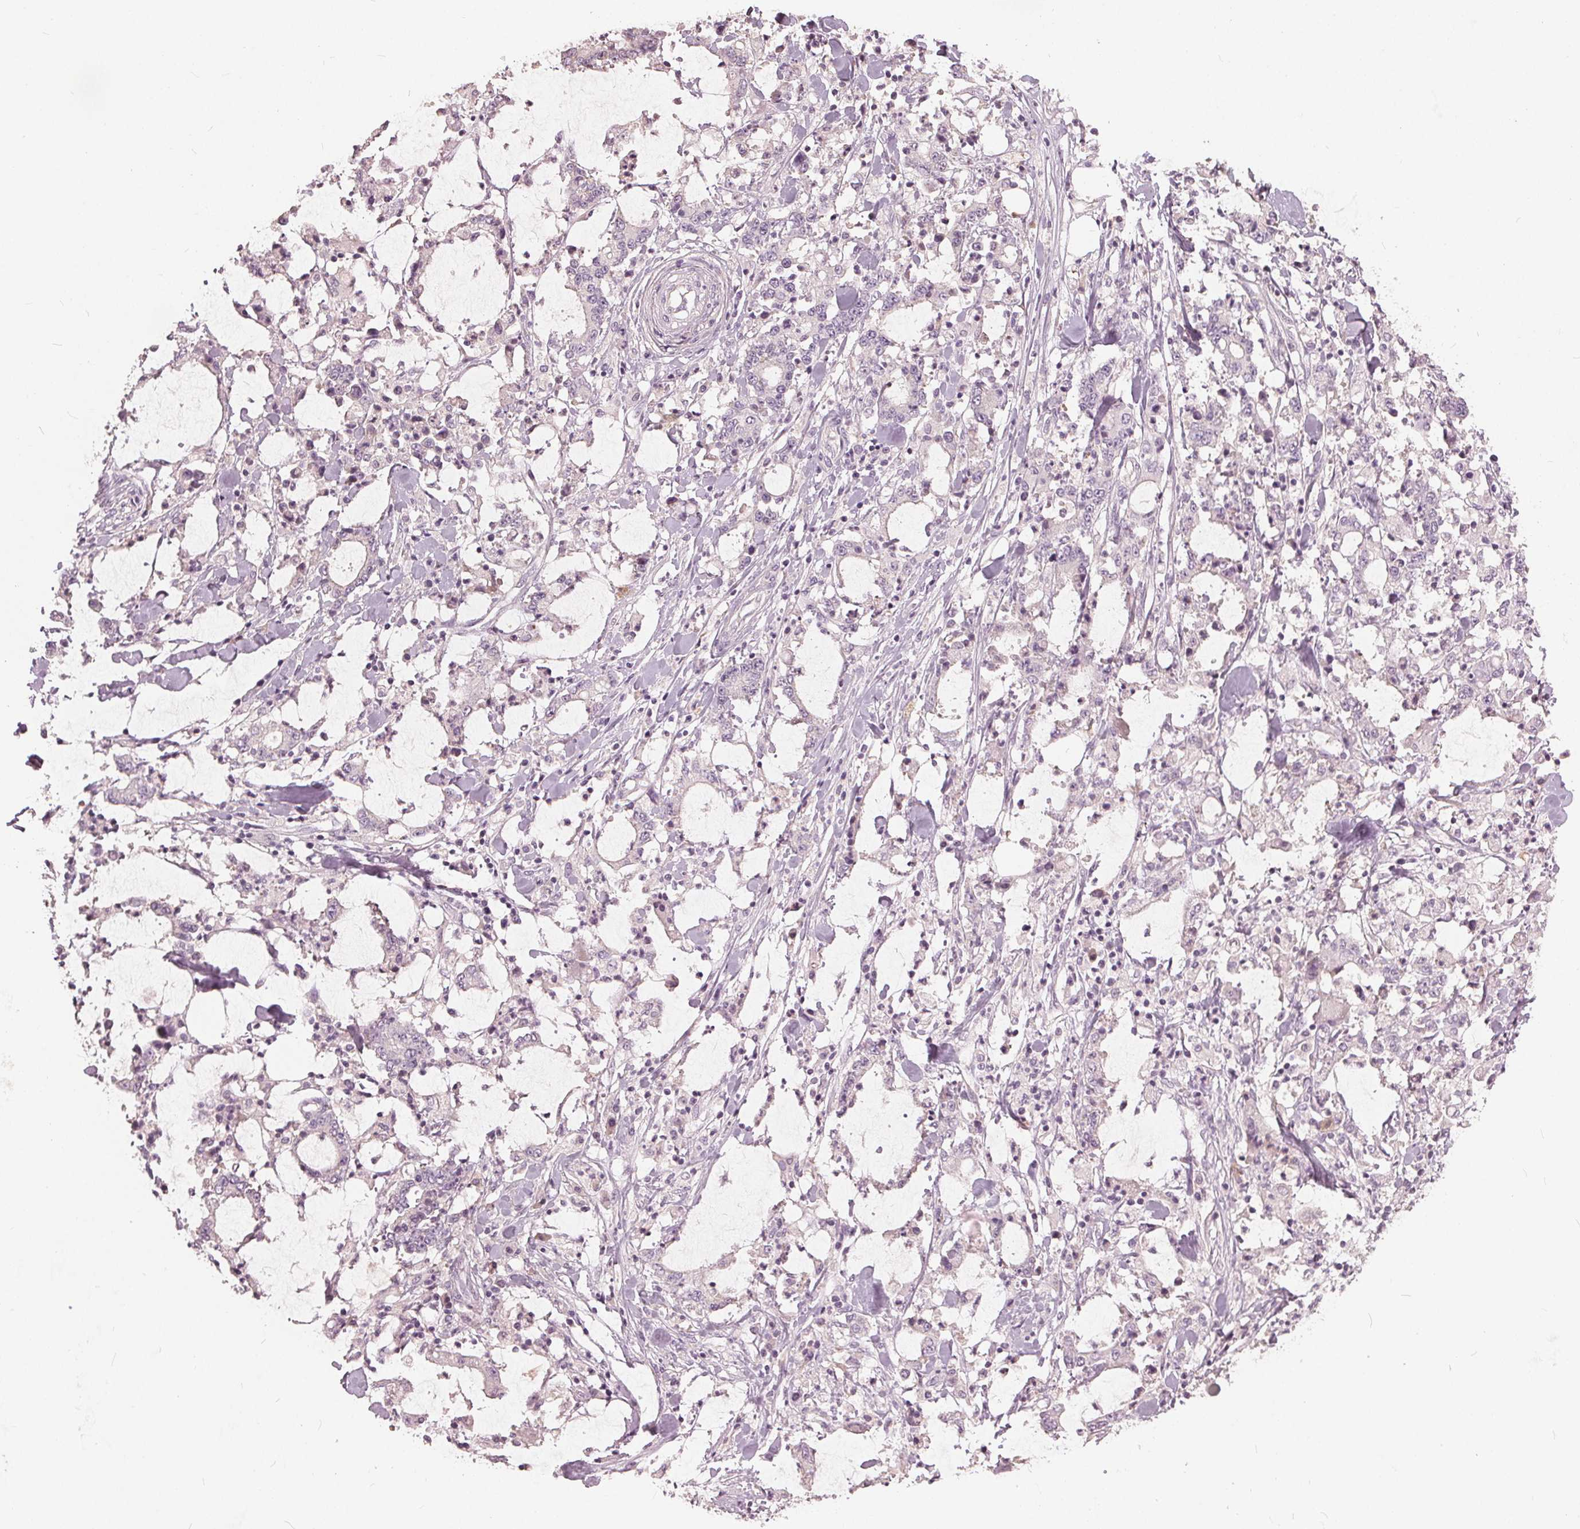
{"staining": {"intensity": "negative", "quantity": "none", "location": "none"}, "tissue": "stomach cancer", "cell_type": "Tumor cells", "image_type": "cancer", "snomed": [{"axis": "morphology", "description": "Adenocarcinoma, NOS"}, {"axis": "topography", "description": "Stomach, upper"}], "caption": "The micrograph shows no staining of tumor cells in adenocarcinoma (stomach).", "gene": "KLK13", "patient": {"sex": "male", "age": 68}}